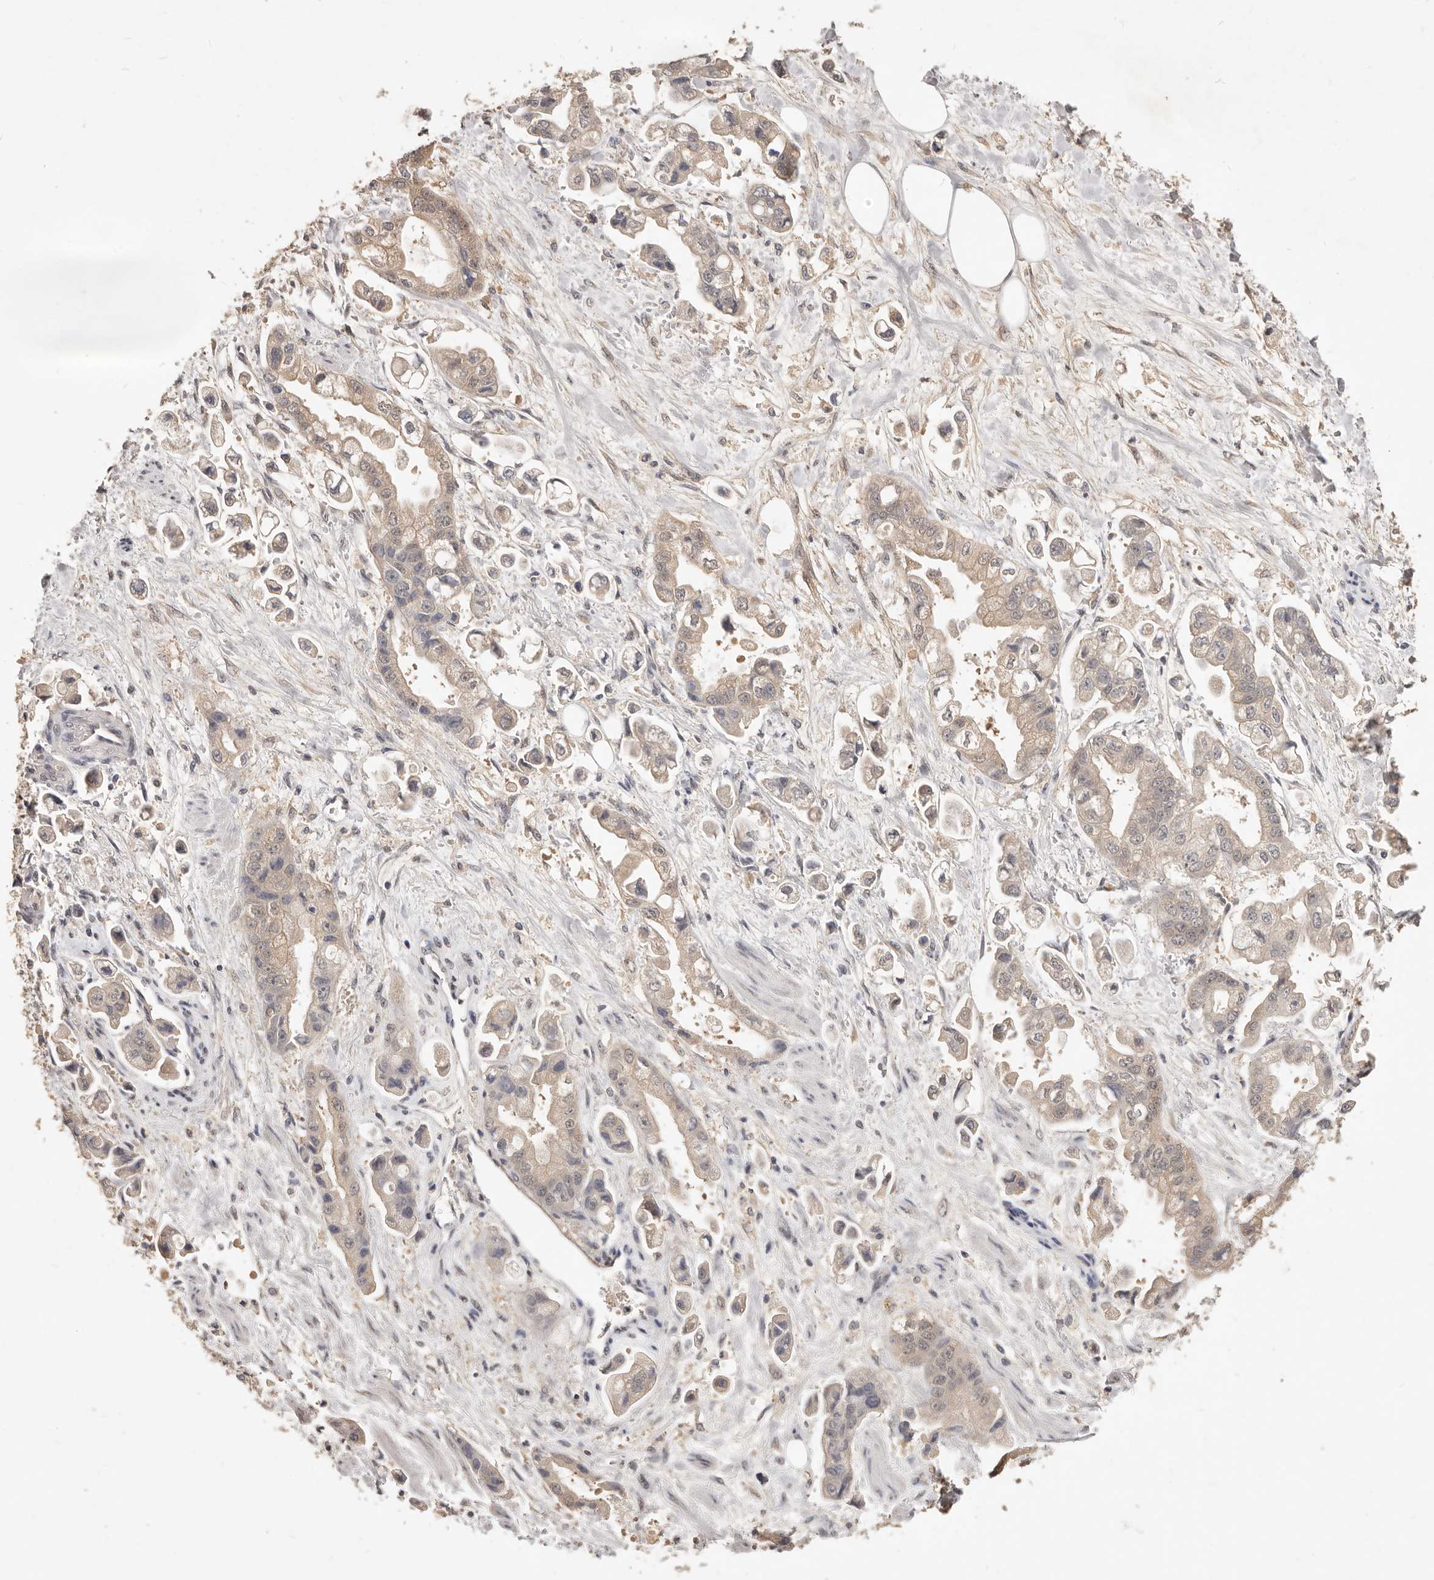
{"staining": {"intensity": "weak", "quantity": ">75%", "location": "cytoplasmic/membranous"}, "tissue": "stomach cancer", "cell_type": "Tumor cells", "image_type": "cancer", "snomed": [{"axis": "morphology", "description": "Adenocarcinoma, NOS"}, {"axis": "topography", "description": "Stomach"}], "caption": "Immunohistochemical staining of human stomach adenocarcinoma demonstrates low levels of weak cytoplasmic/membranous staining in about >75% of tumor cells.", "gene": "TSPAN13", "patient": {"sex": "male", "age": 62}}